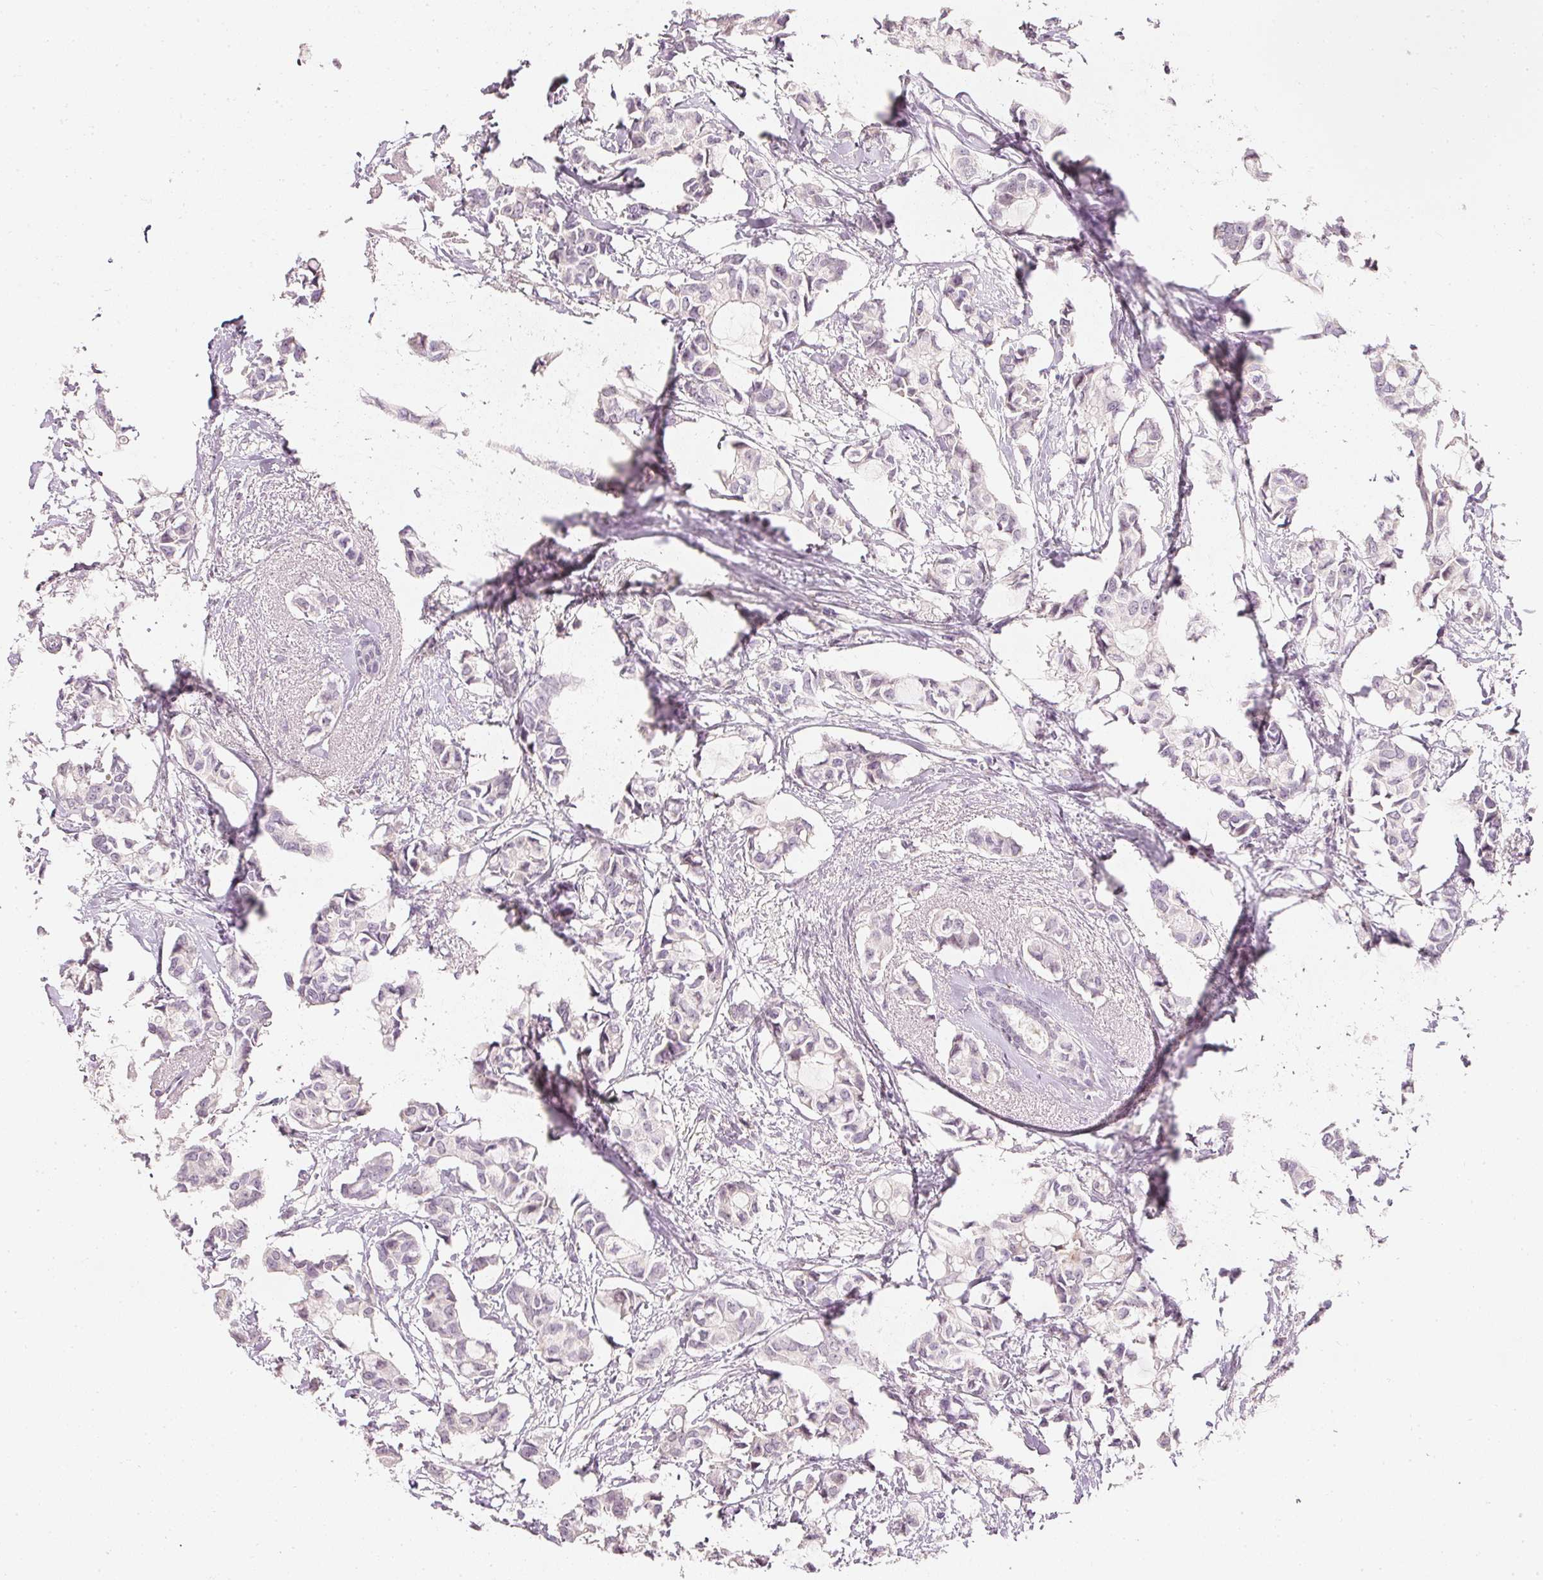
{"staining": {"intensity": "negative", "quantity": "none", "location": "none"}, "tissue": "breast cancer", "cell_type": "Tumor cells", "image_type": "cancer", "snomed": [{"axis": "morphology", "description": "Duct carcinoma"}, {"axis": "topography", "description": "Breast"}], "caption": "An image of human invasive ductal carcinoma (breast) is negative for staining in tumor cells. Nuclei are stained in blue.", "gene": "ELAVL3", "patient": {"sex": "female", "age": 73}}